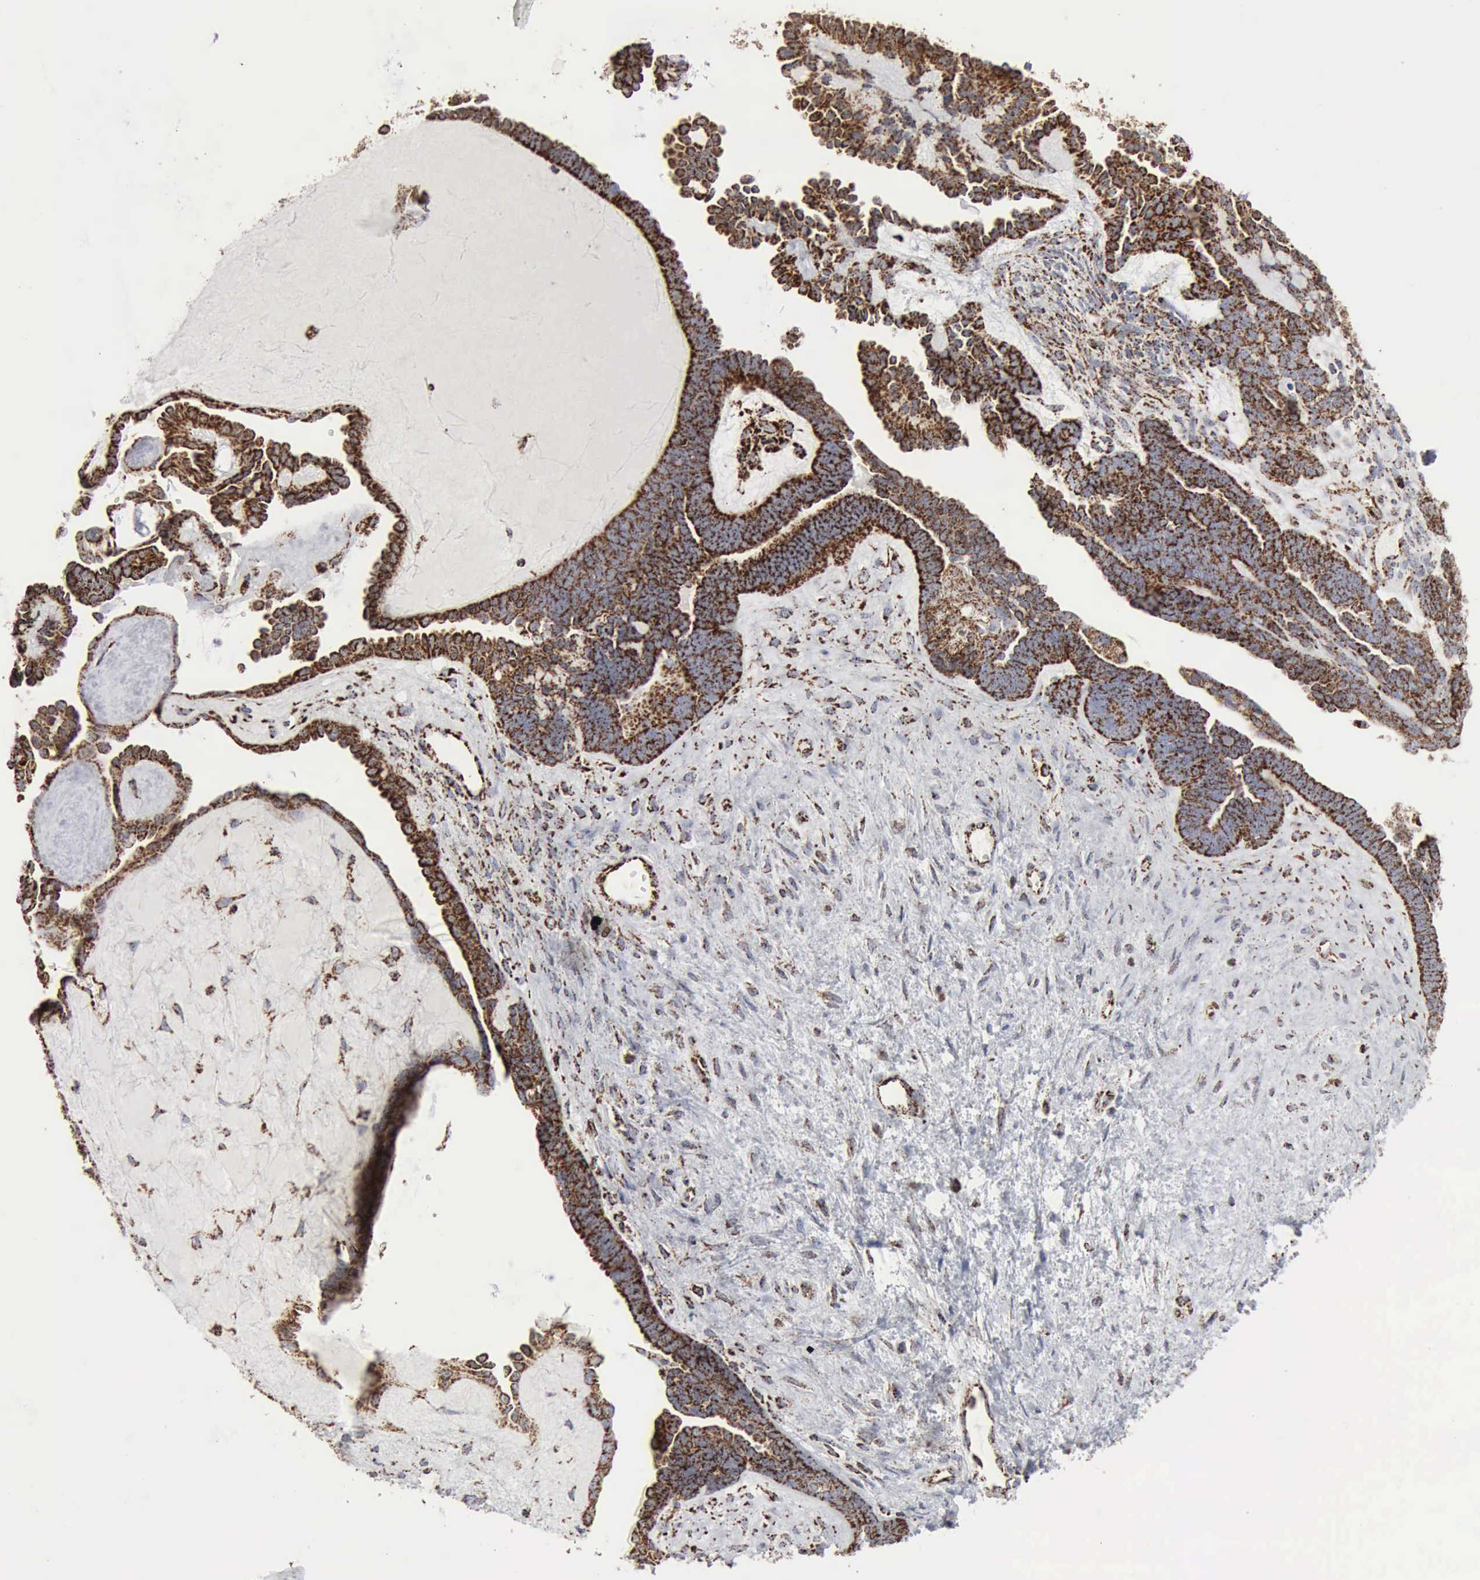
{"staining": {"intensity": "strong", "quantity": ">75%", "location": "cytoplasmic/membranous"}, "tissue": "endometrial cancer", "cell_type": "Tumor cells", "image_type": "cancer", "snomed": [{"axis": "morphology", "description": "Neoplasm, malignant, NOS"}, {"axis": "topography", "description": "Endometrium"}], "caption": "A photomicrograph of human endometrial malignant neoplasm stained for a protein shows strong cytoplasmic/membranous brown staining in tumor cells.", "gene": "ACO2", "patient": {"sex": "female", "age": 74}}